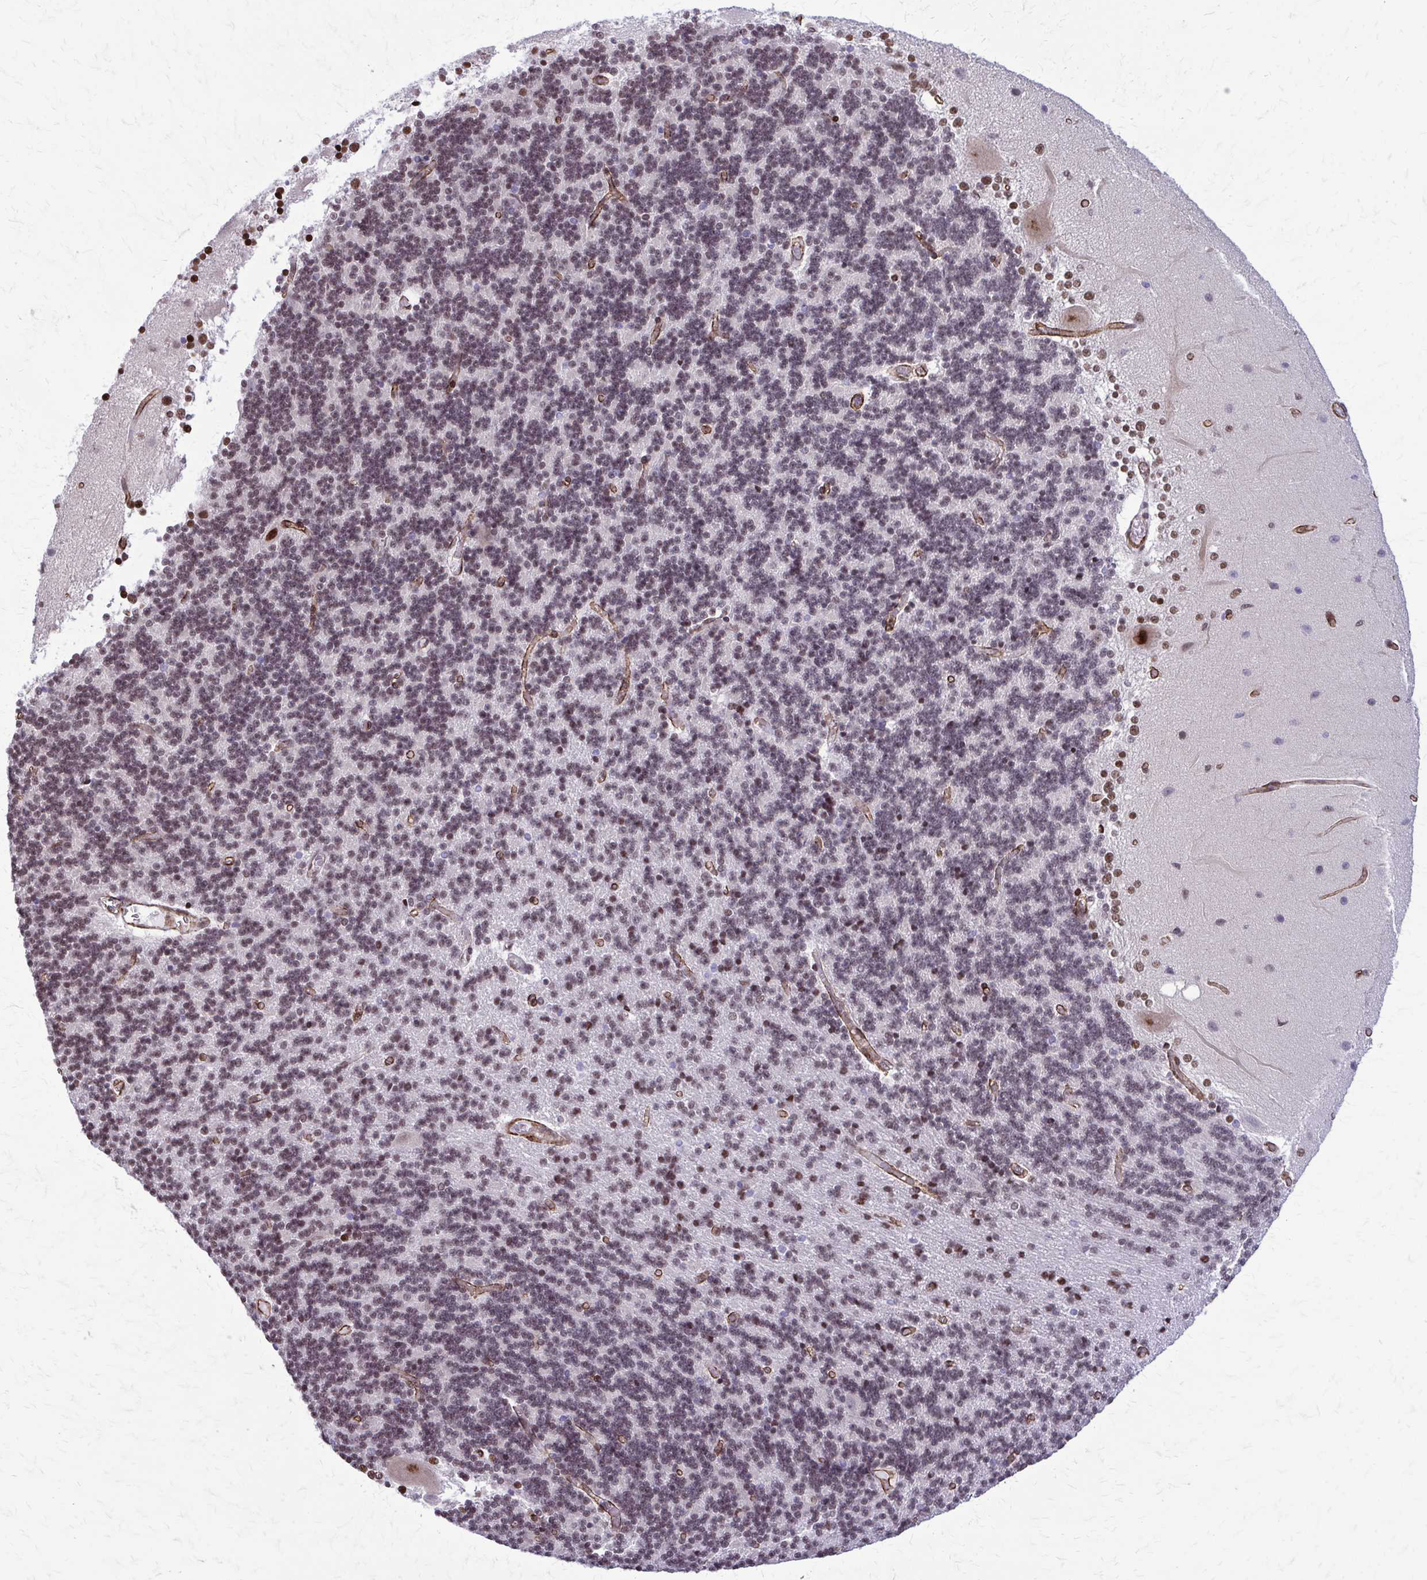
{"staining": {"intensity": "moderate", "quantity": "25%-75%", "location": "nuclear"}, "tissue": "cerebellum", "cell_type": "Cells in granular layer", "image_type": "normal", "snomed": [{"axis": "morphology", "description": "Normal tissue, NOS"}, {"axis": "topography", "description": "Cerebellum"}], "caption": "Cerebellum stained for a protein (brown) exhibits moderate nuclear positive staining in about 25%-75% of cells in granular layer.", "gene": "NRBF2", "patient": {"sex": "female", "age": 54}}